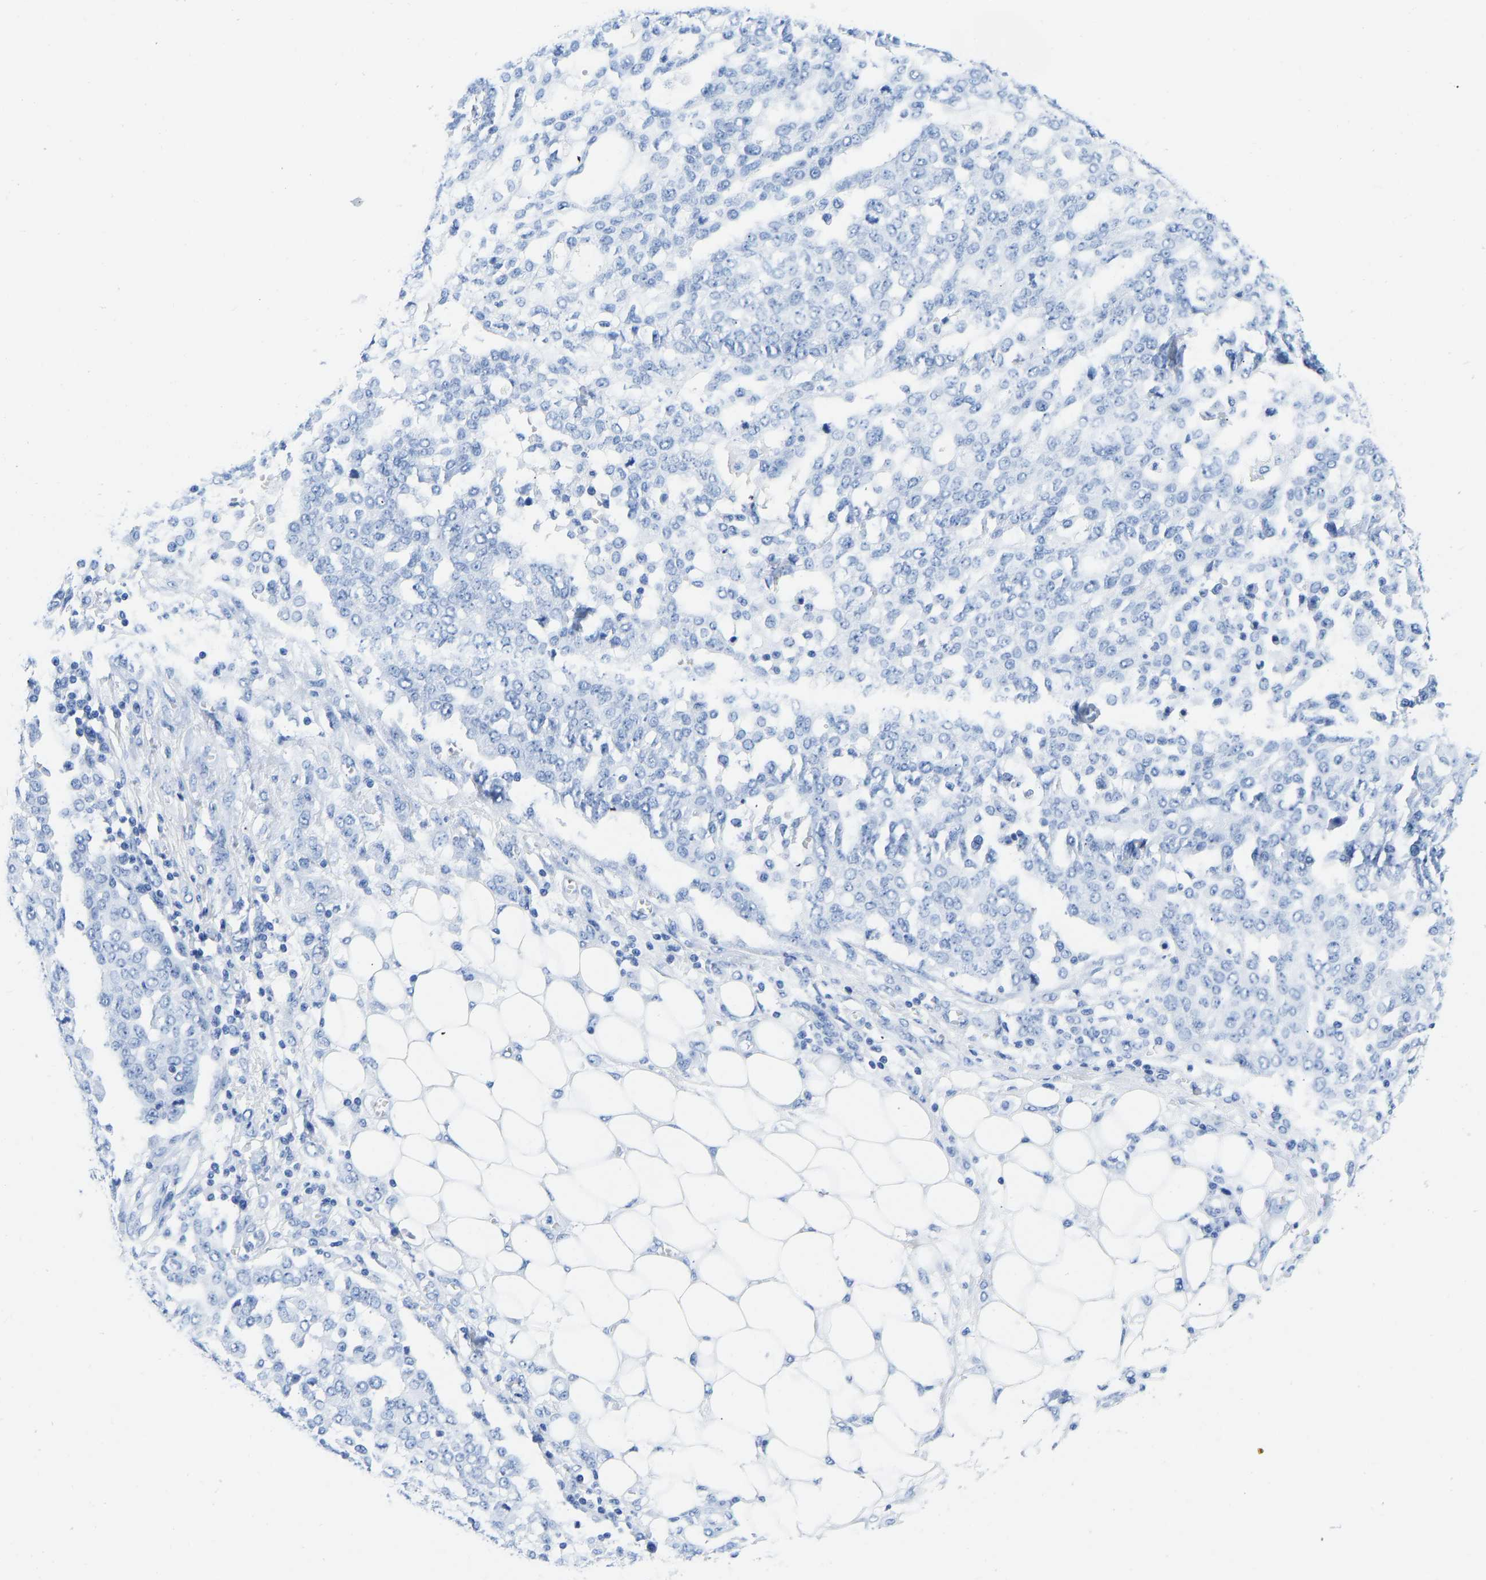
{"staining": {"intensity": "negative", "quantity": "none", "location": "none"}, "tissue": "ovarian cancer", "cell_type": "Tumor cells", "image_type": "cancer", "snomed": [{"axis": "morphology", "description": "Cystadenocarcinoma, serous, NOS"}, {"axis": "topography", "description": "Soft tissue"}, {"axis": "topography", "description": "Ovary"}], "caption": "Immunohistochemical staining of ovarian cancer (serous cystadenocarcinoma) displays no significant expression in tumor cells.", "gene": "ELMO2", "patient": {"sex": "female", "age": 57}}